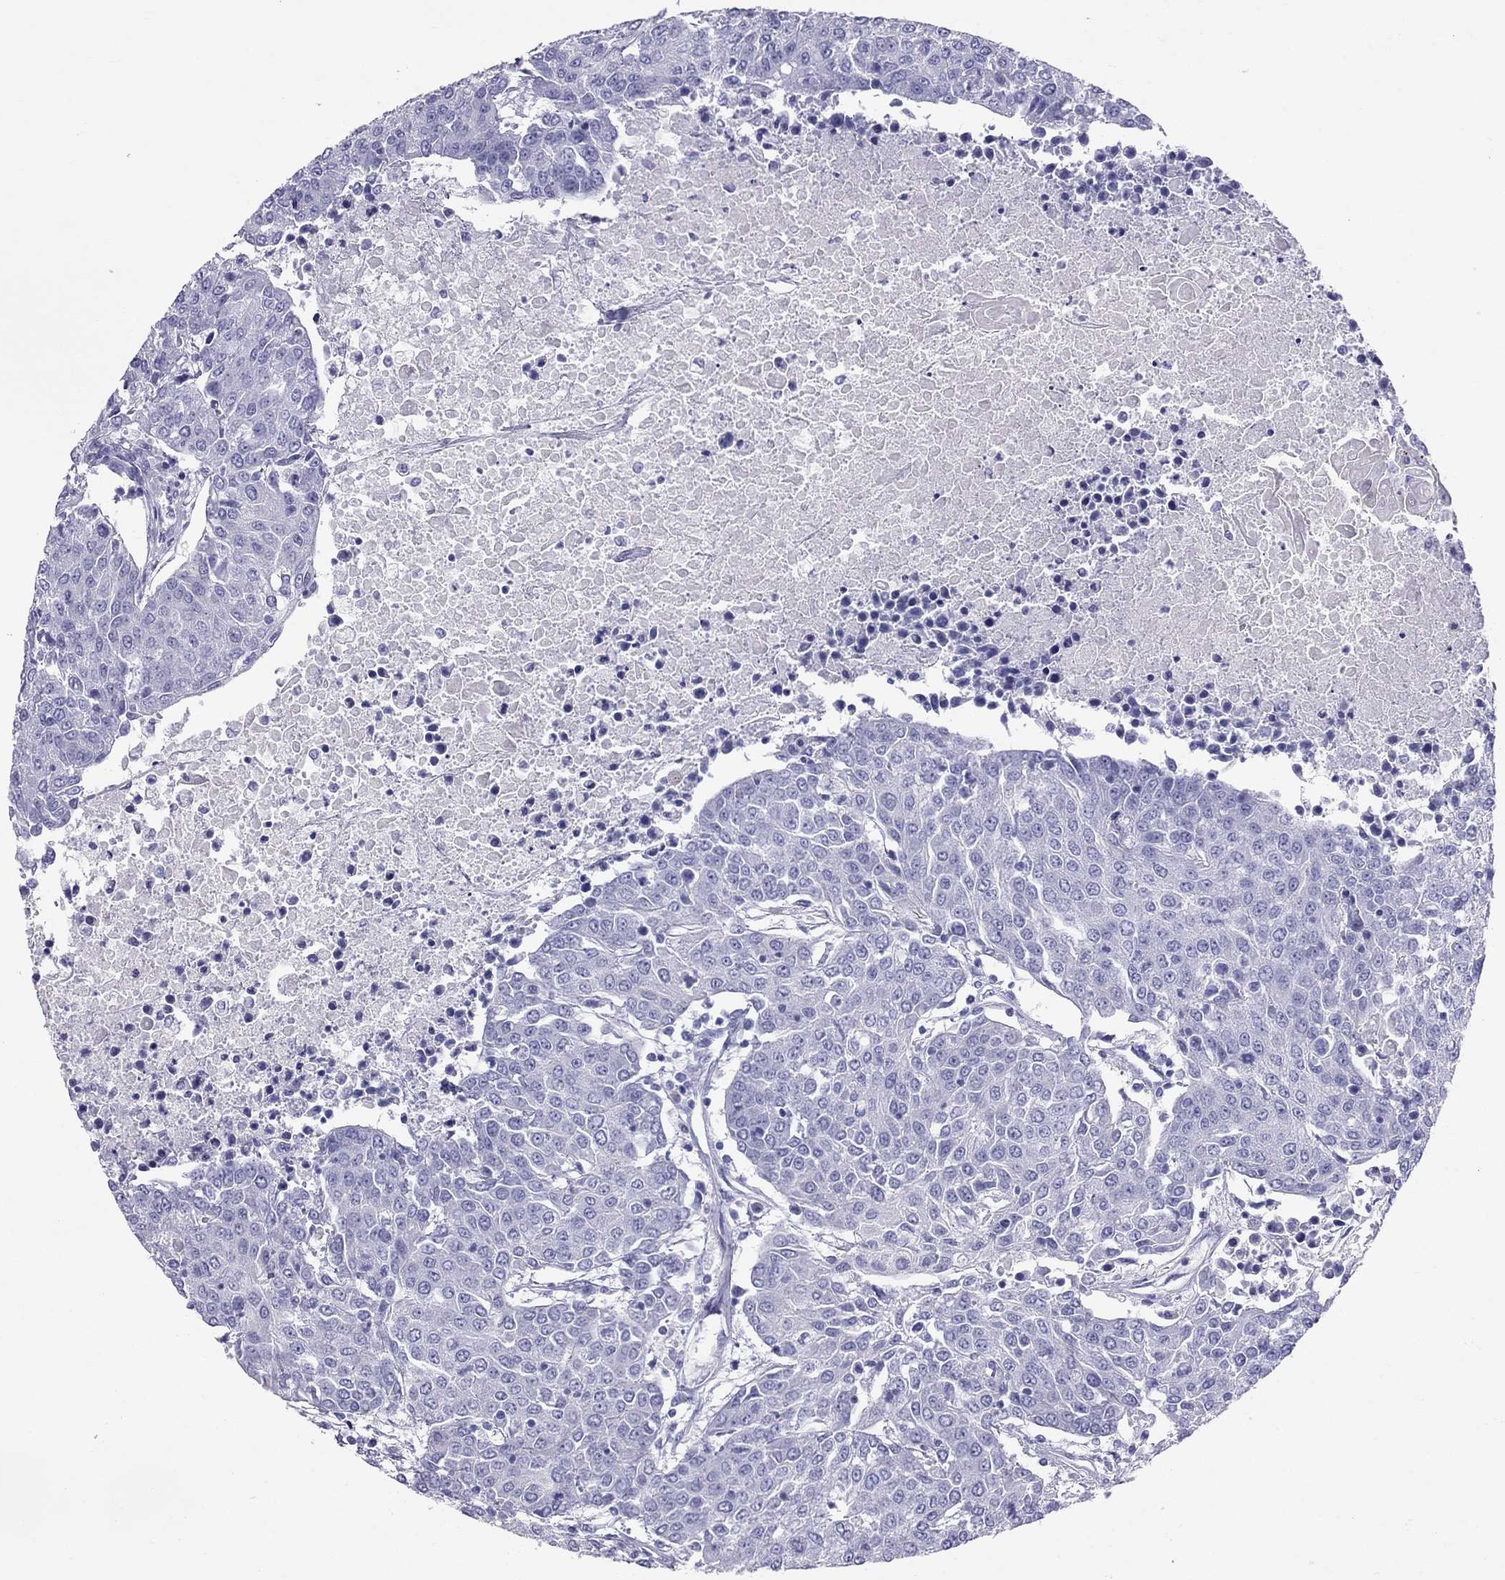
{"staining": {"intensity": "negative", "quantity": "none", "location": "none"}, "tissue": "urothelial cancer", "cell_type": "Tumor cells", "image_type": "cancer", "snomed": [{"axis": "morphology", "description": "Urothelial carcinoma, High grade"}, {"axis": "topography", "description": "Urinary bladder"}], "caption": "IHC histopathology image of neoplastic tissue: human urothelial carcinoma (high-grade) stained with DAB demonstrates no significant protein expression in tumor cells.", "gene": "DNAAF6", "patient": {"sex": "female", "age": 85}}